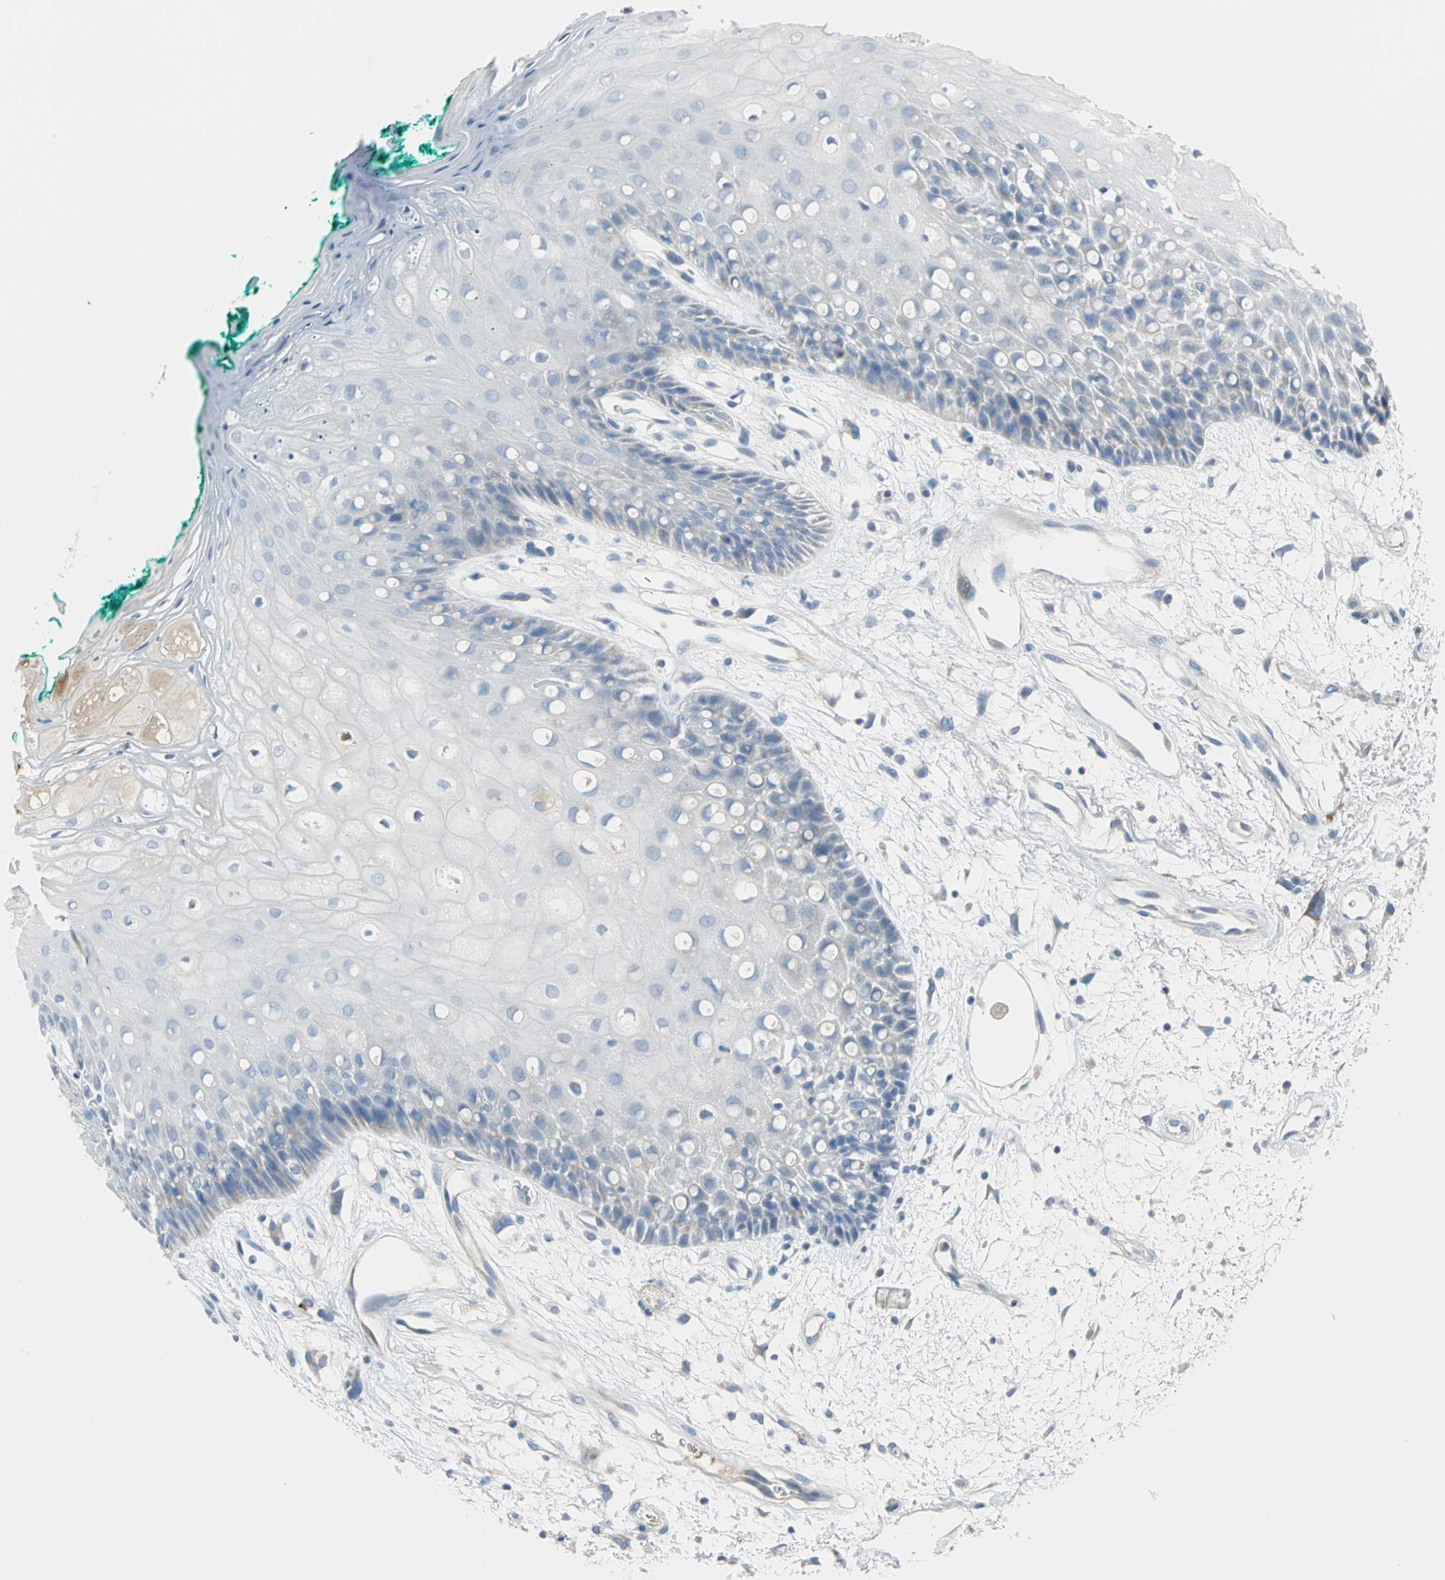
{"staining": {"intensity": "negative", "quantity": "none", "location": "none"}, "tissue": "oral mucosa", "cell_type": "Squamous epithelial cells", "image_type": "normal", "snomed": [{"axis": "morphology", "description": "Normal tissue, NOS"}, {"axis": "morphology", "description": "Squamous cell carcinoma, NOS"}, {"axis": "topography", "description": "Skeletal muscle"}, {"axis": "topography", "description": "Oral tissue"}, {"axis": "topography", "description": "Head-Neck"}], "caption": "This is an IHC image of normal human oral mucosa. There is no expression in squamous epithelial cells.", "gene": "ALOX15", "patient": {"sex": "female", "age": 84}}